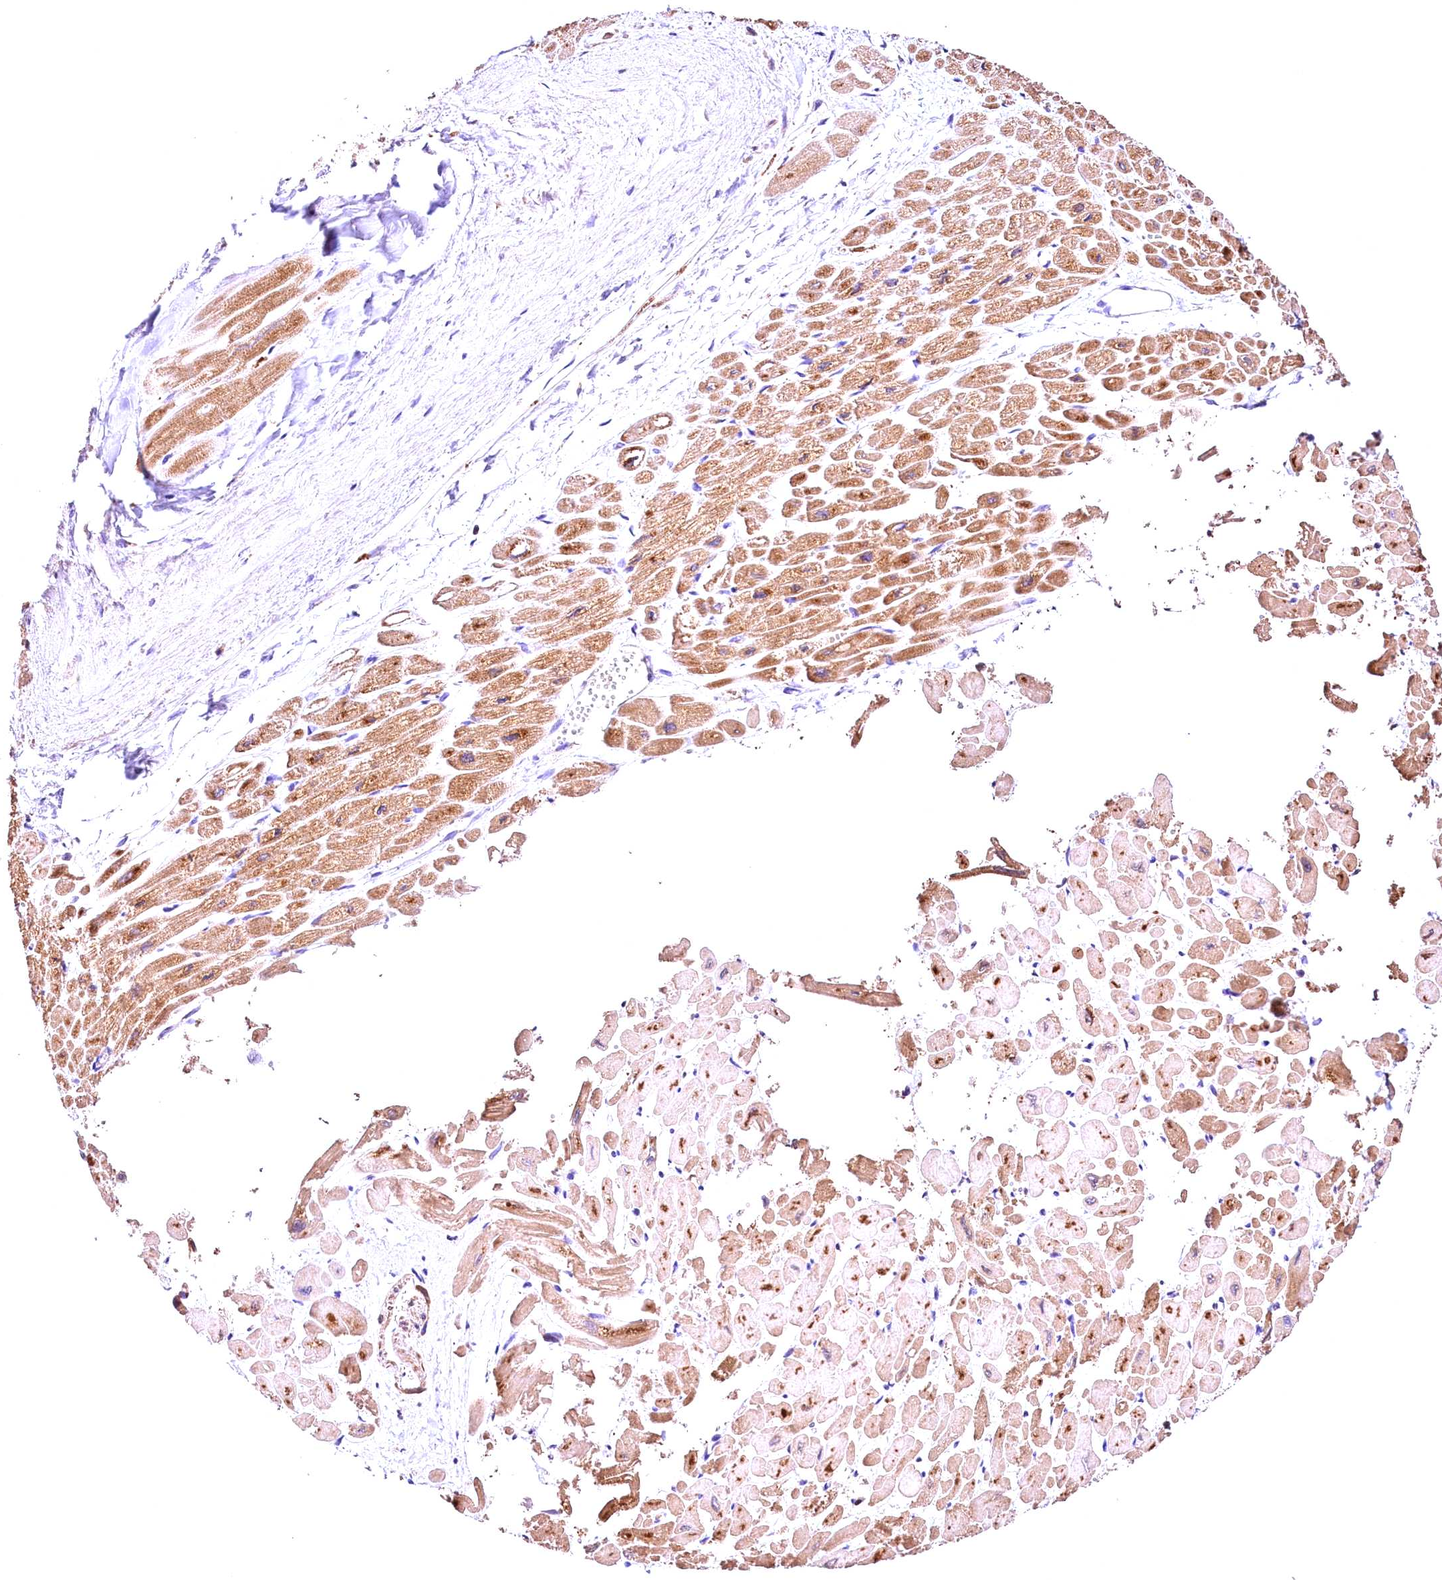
{"staining": {"intensity": "moderate", "quantity": ">75%", "location": "cytoplasmic/membranous"}, "tissue": "heart muscle", "cell_type": "Cardiomyocytes", "image_type": "normal", "snomed": [{"axis": "morphology", "description": "Normal tissue, NOS"}, {"axis": "topography", "description": "Heart"}], "caption": "This histopathology image reveals IHC staining of benign heart muscle, with medium moderate cytoplasmic/membranous expression in about >75% of cardiomyocytes.", "gene": "ACAA2", "patient": {"sex": "male", "age": 54}}